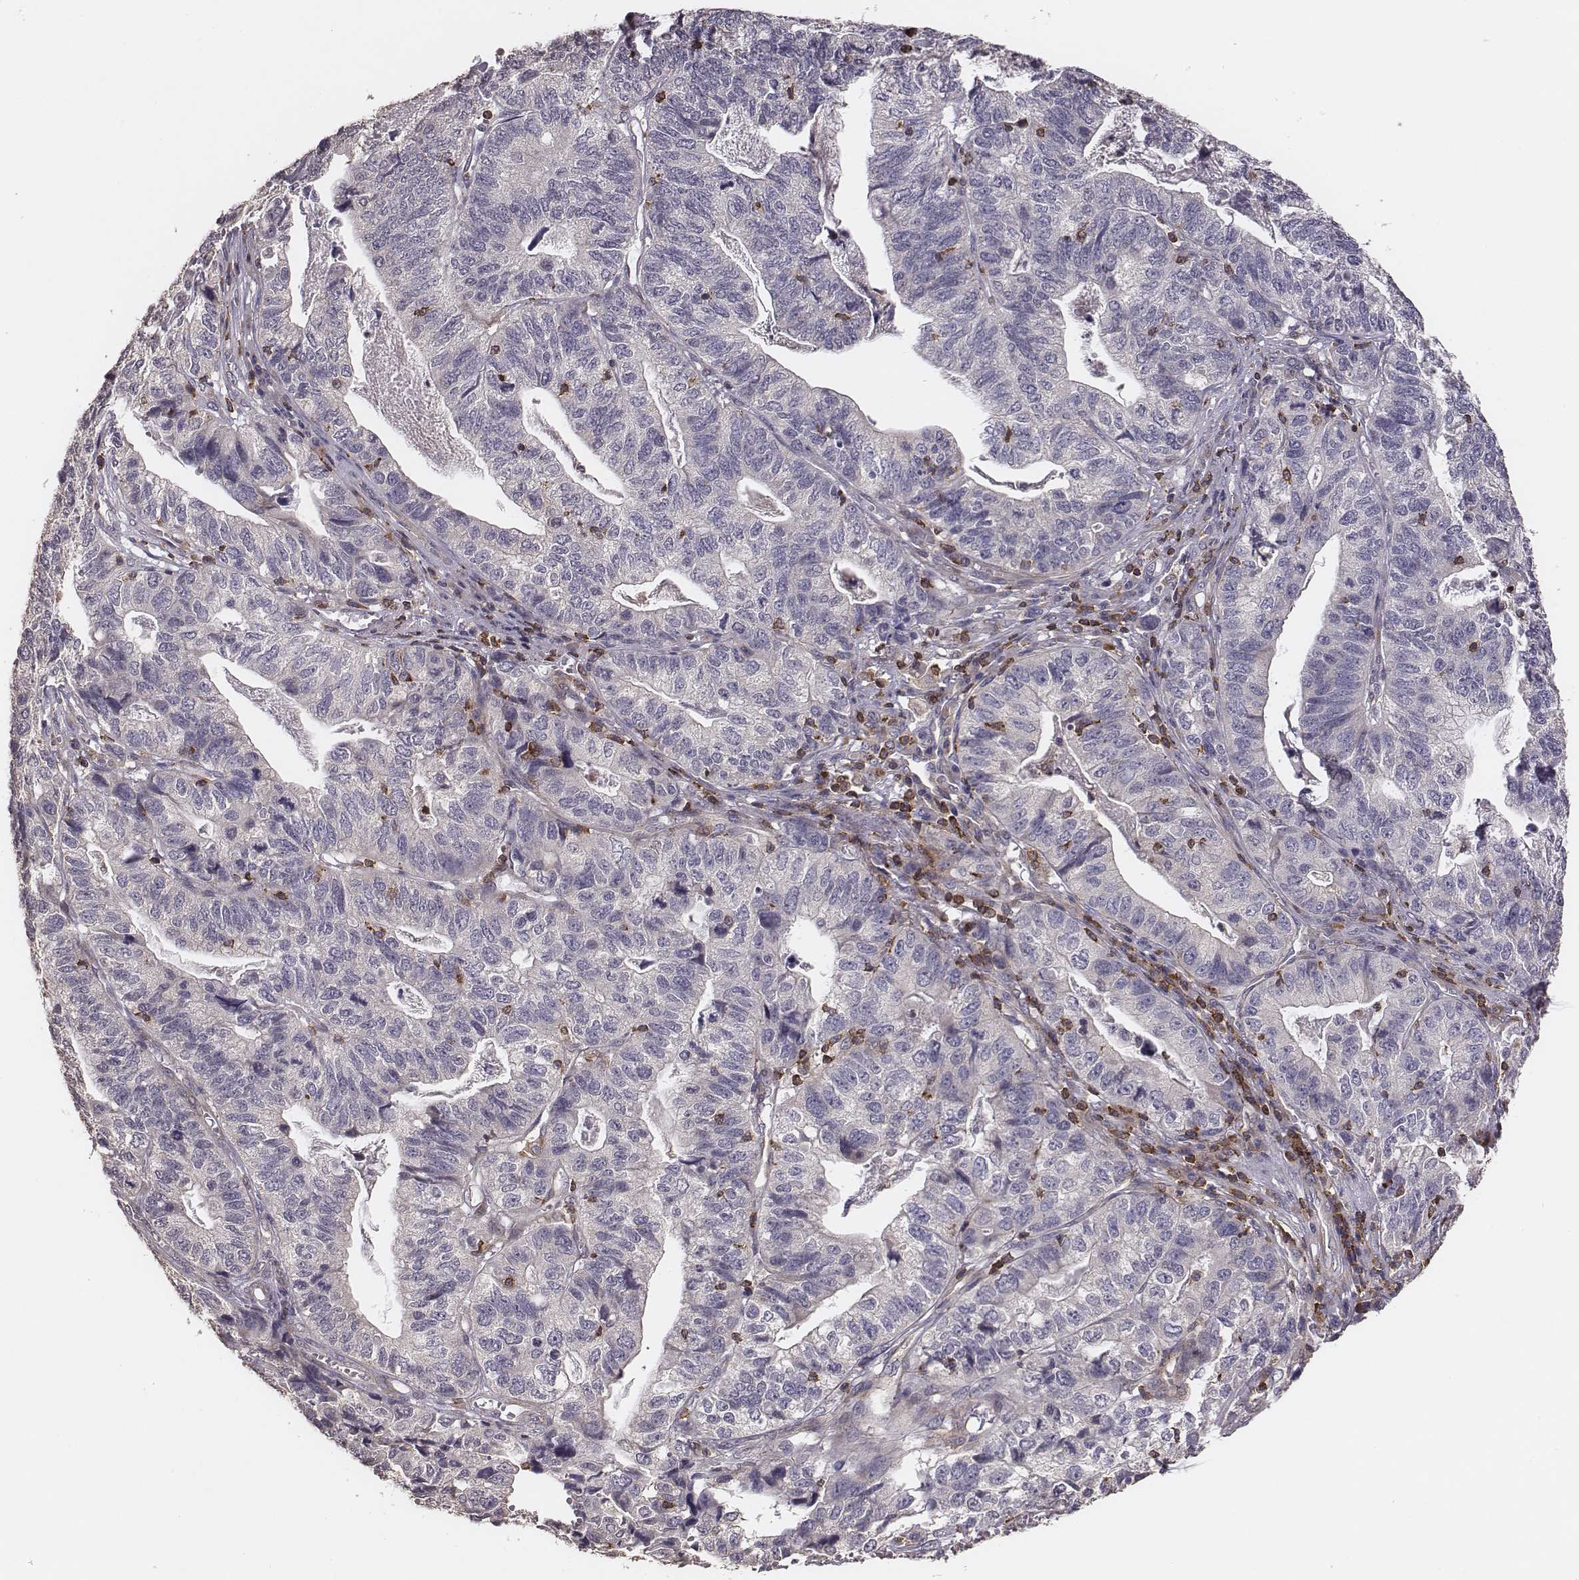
{"staining": {"intensity": "negative", "quantity": "none", "location": "none"}, "tissue": "stomach cancer", "cell_type": "Tumor cells", "image_type": "cancer", "snomed": [{"axis": "morphology", "description": "Adenocarcinoma, NOS"}, {"axis": "topography", "description": "Stomach, upper"}], "caption": "Human stomach adenocarcinoma stained for a protein using IHC displays no positivity in tumor cells.", "gene": "PILRA", "patient": {"sex": "female", "age": 67}}